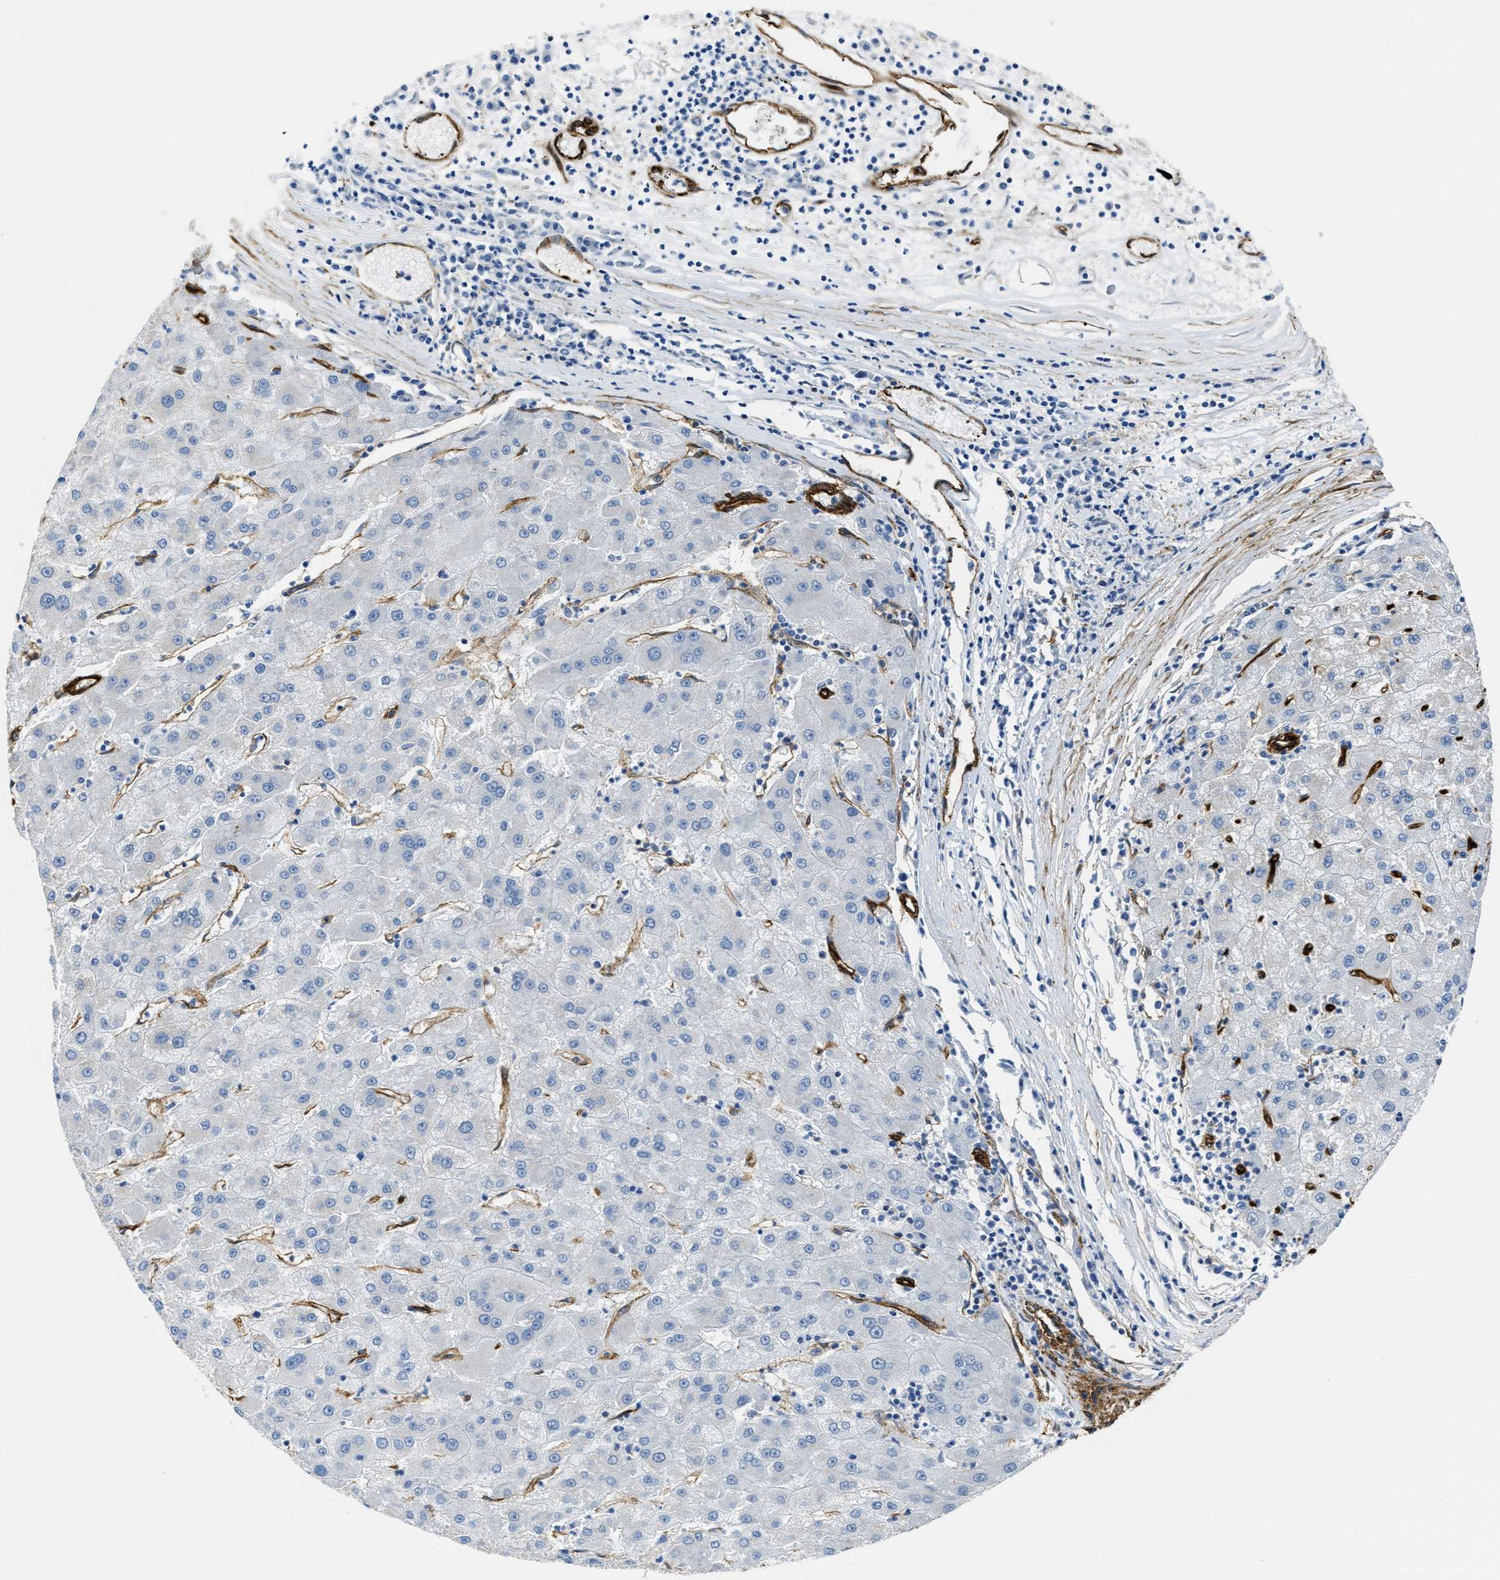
{"staining": {"intensity": "negative", "quantity": "none", "location": "none"}, "tissue": "liver cancer", "cell_type": "Tumor cells", "image_type": "cancer", "snomed": [{"axis": "morphology", "description": "Carcinoma, Hepatocellular, NOS"}, {"axis": "topography", "description": "Liver"}], "caption": "DAB (3,3'-diaminobenzidine) immunohistochemical staining of human liver cancer (hepatocellular carcinoma) exhibits no significant expression in tumor cells.", "gene": "NAB1", "patient": {"sex": "male", "age": 72}}